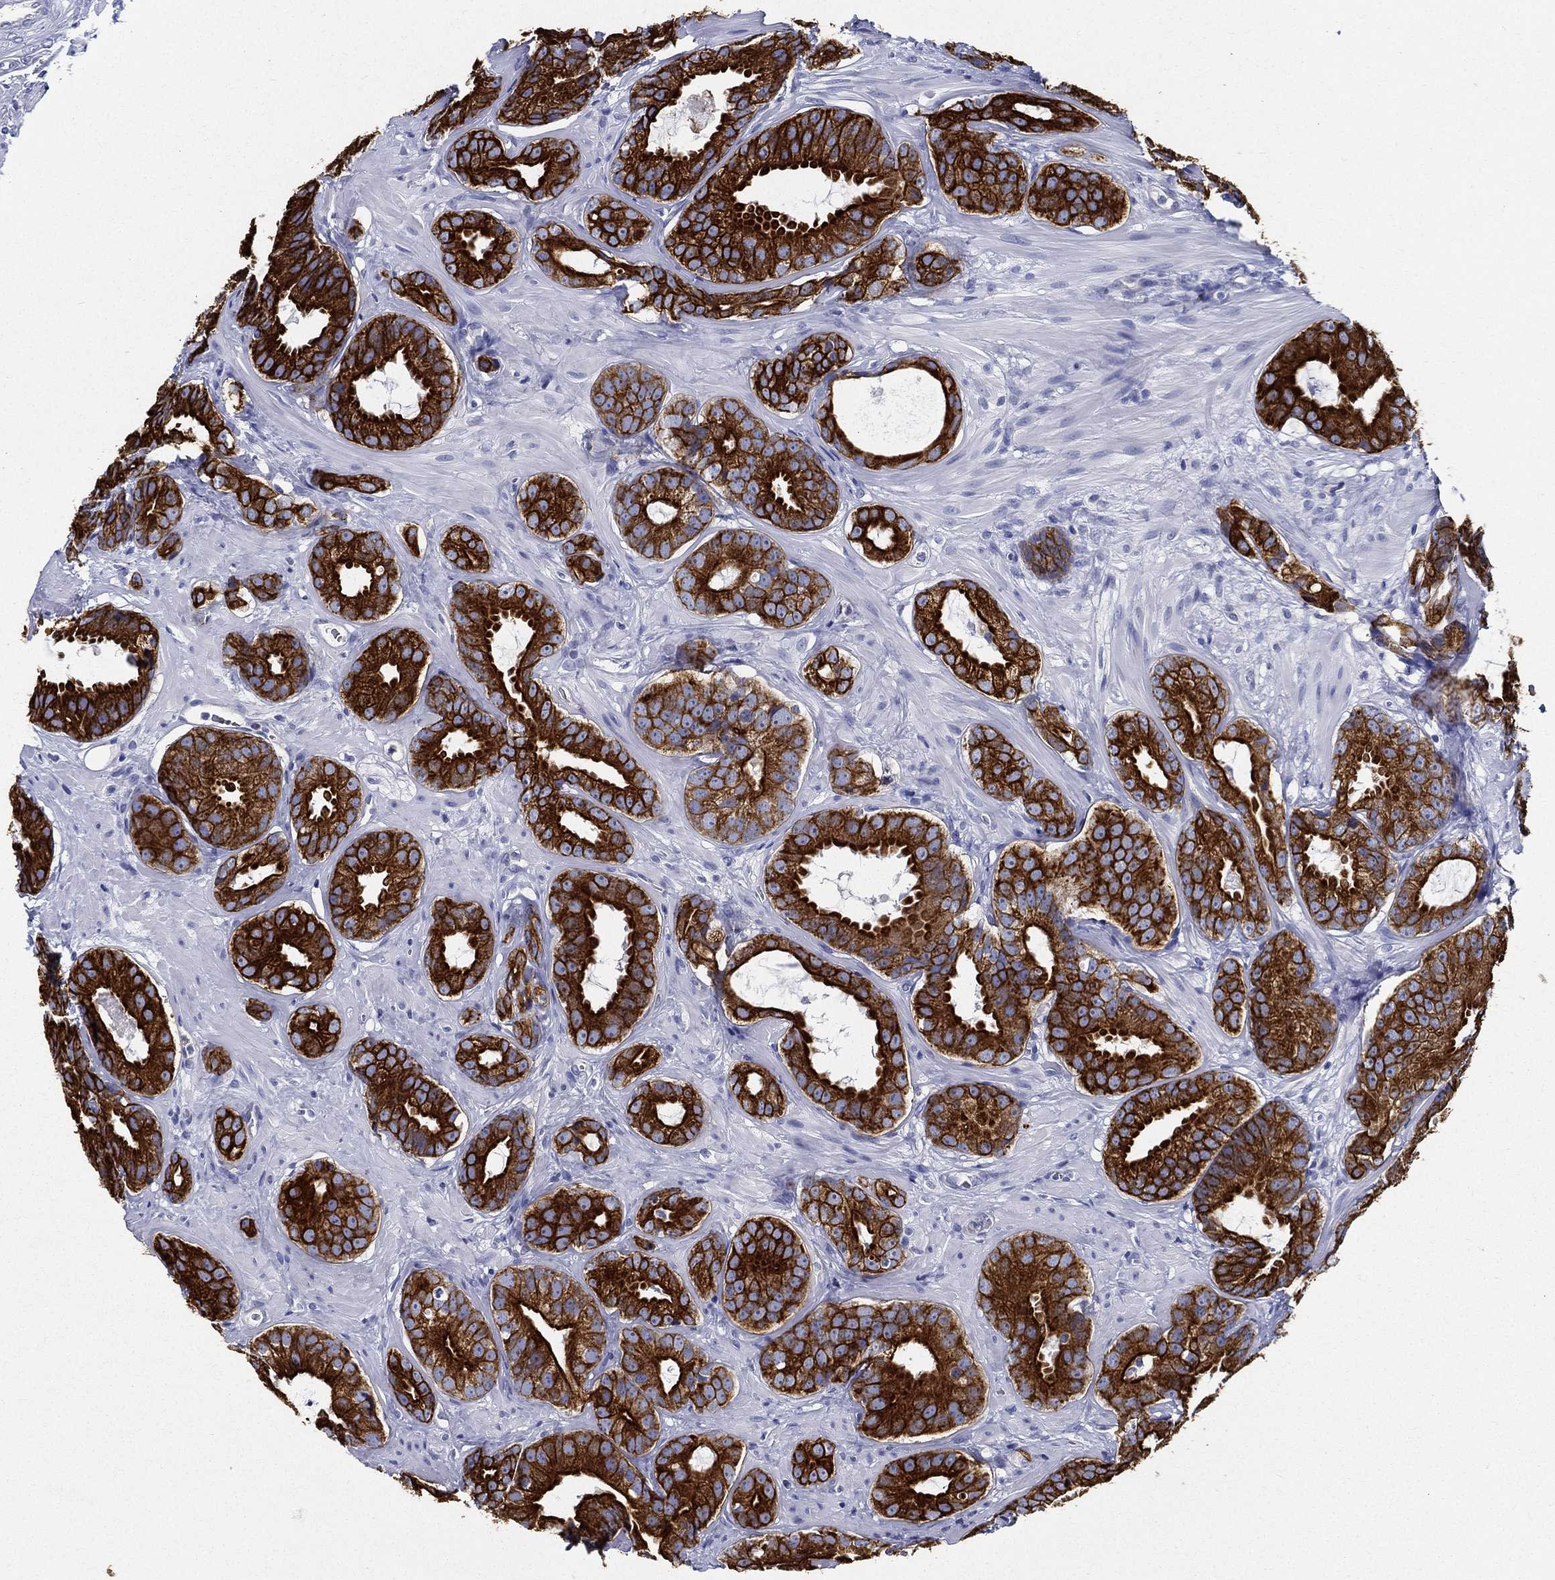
{"staining": {"intensity": "strong", "quantity": ">75%", "location": "cytoplasmic/membranous"}, "tissue": "prostate cancer", "cell_type": "Tumor cells", "image_type": "cancer", "snomed": [{"axis": "morphology", "description": "Adenocarcinoma, NOS"}, {"axis": "topography", "description": "Prostate"}], "caption": "Human prostate adenocarcinoma stained with a protein marker displays strong staining in tumor cells.", "gene": "NEDD9", "patient": {"sex": "male", "age": 69}}